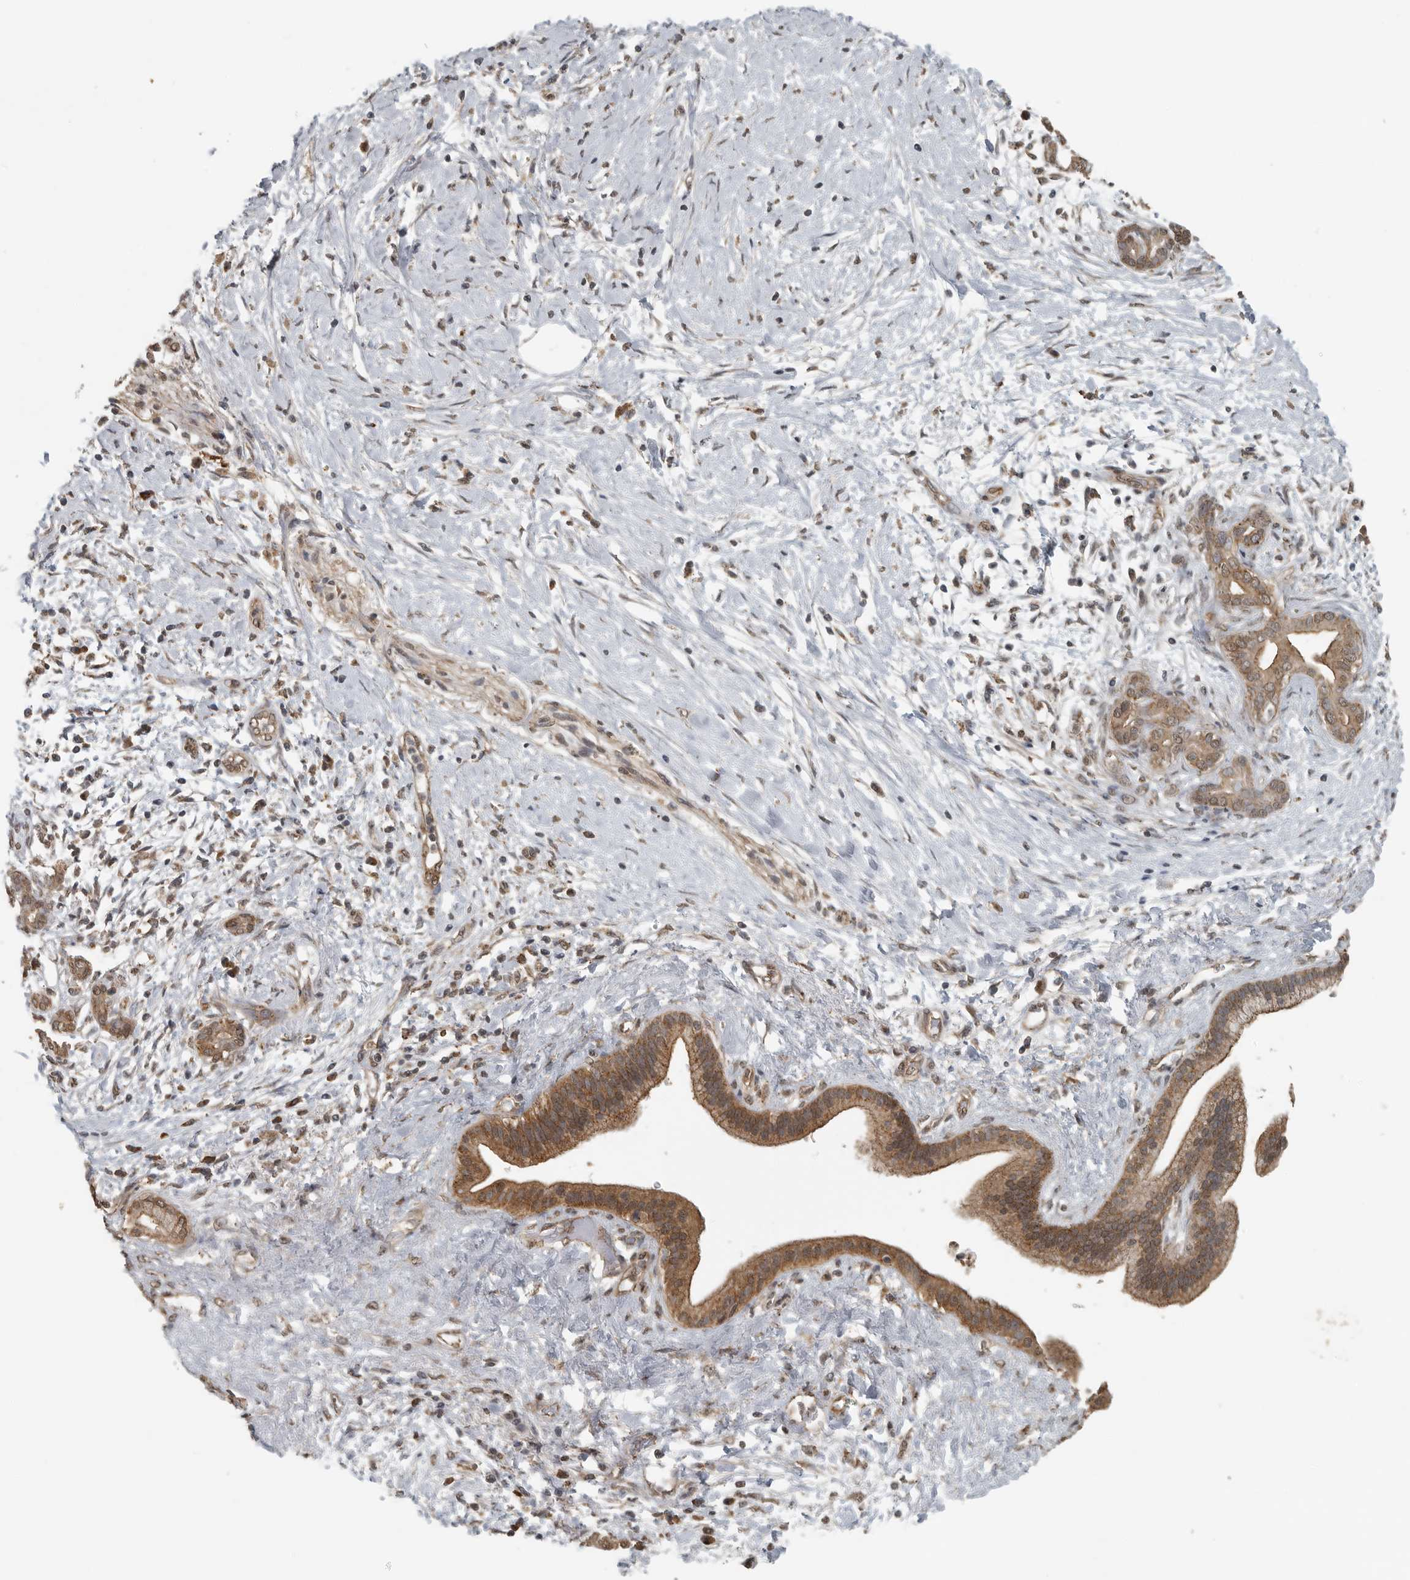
{"staining": {"intensity": "moderate", "quantity": ">75%", "location": "cytoplasmic/membranous"}, "tissue": "pancreatic cancer", "cell_type": "Tumor cells", "image_type": "cancer", "snomed": [{"axis": "morphology", "description": "Adenocarcinoma, NOS"}, {"axis": "topography", "description": "Pancreas"}], "caption": "IHC of pancreatic cancer (adenocarcinoma) demonstrates medium levels of moderate cytoplasmic/membranous positivity in about >75% of tumor cells.", "gene": "AFAP1", "patient": {"sex": "male", "age": 58}}